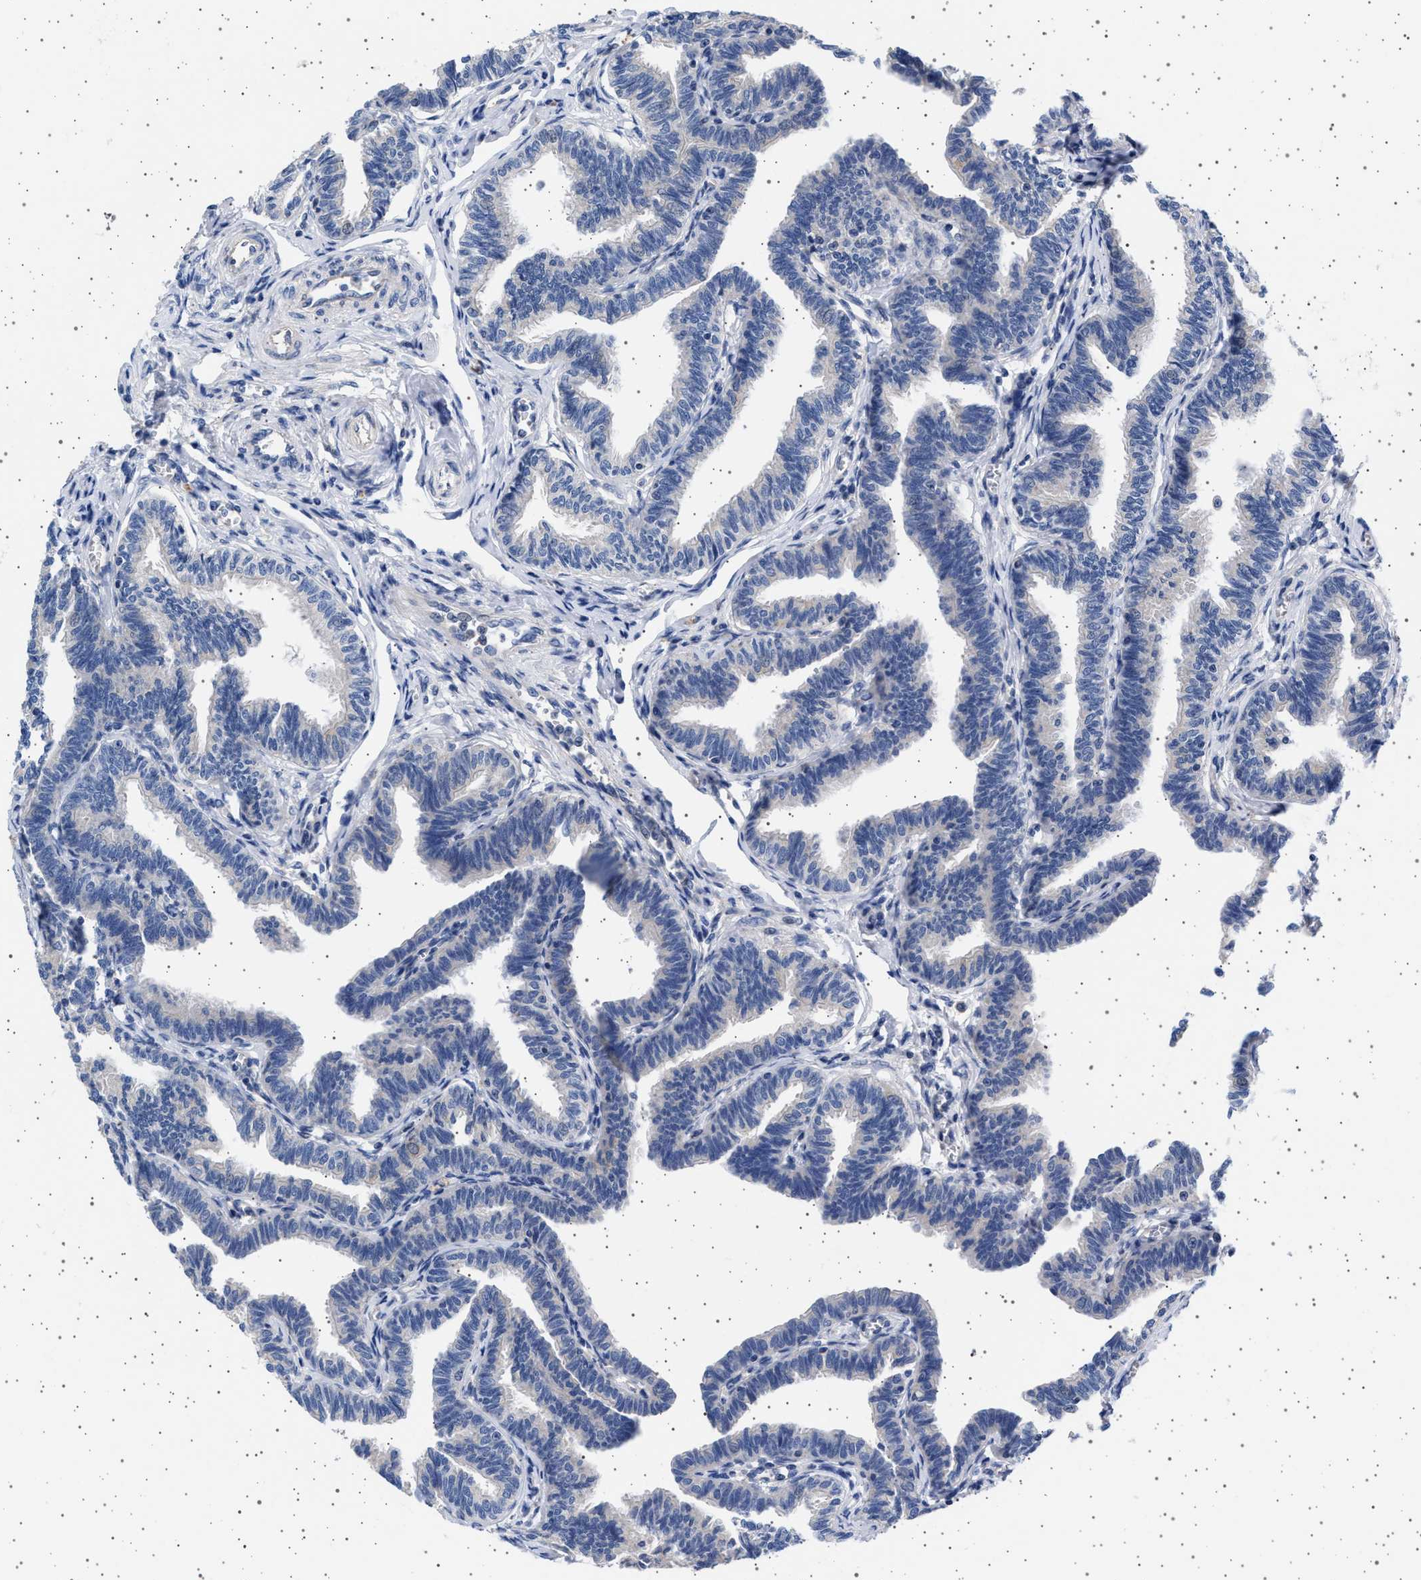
{"staining": {"intensity": "negative", "quantity": "none", "location": "none"}, "tissue": "fallopian tube", "cell_type": "Glandular cells", "image_type": "normal", "snomed": [{"axis": "morphology", "description": "Normal tissue, NOS"}, {"axis": "topography", "description": "Fallopian tube"}, {"axis": "topography", "description": "Ovary"}], "caption": "Fallopian tube stained for a protein using immunohistochemistry (IHC) exhibits no positivity glandular cells.", "gene": "TRMT10B", "patient": {"sex": "female", "age": 23}}